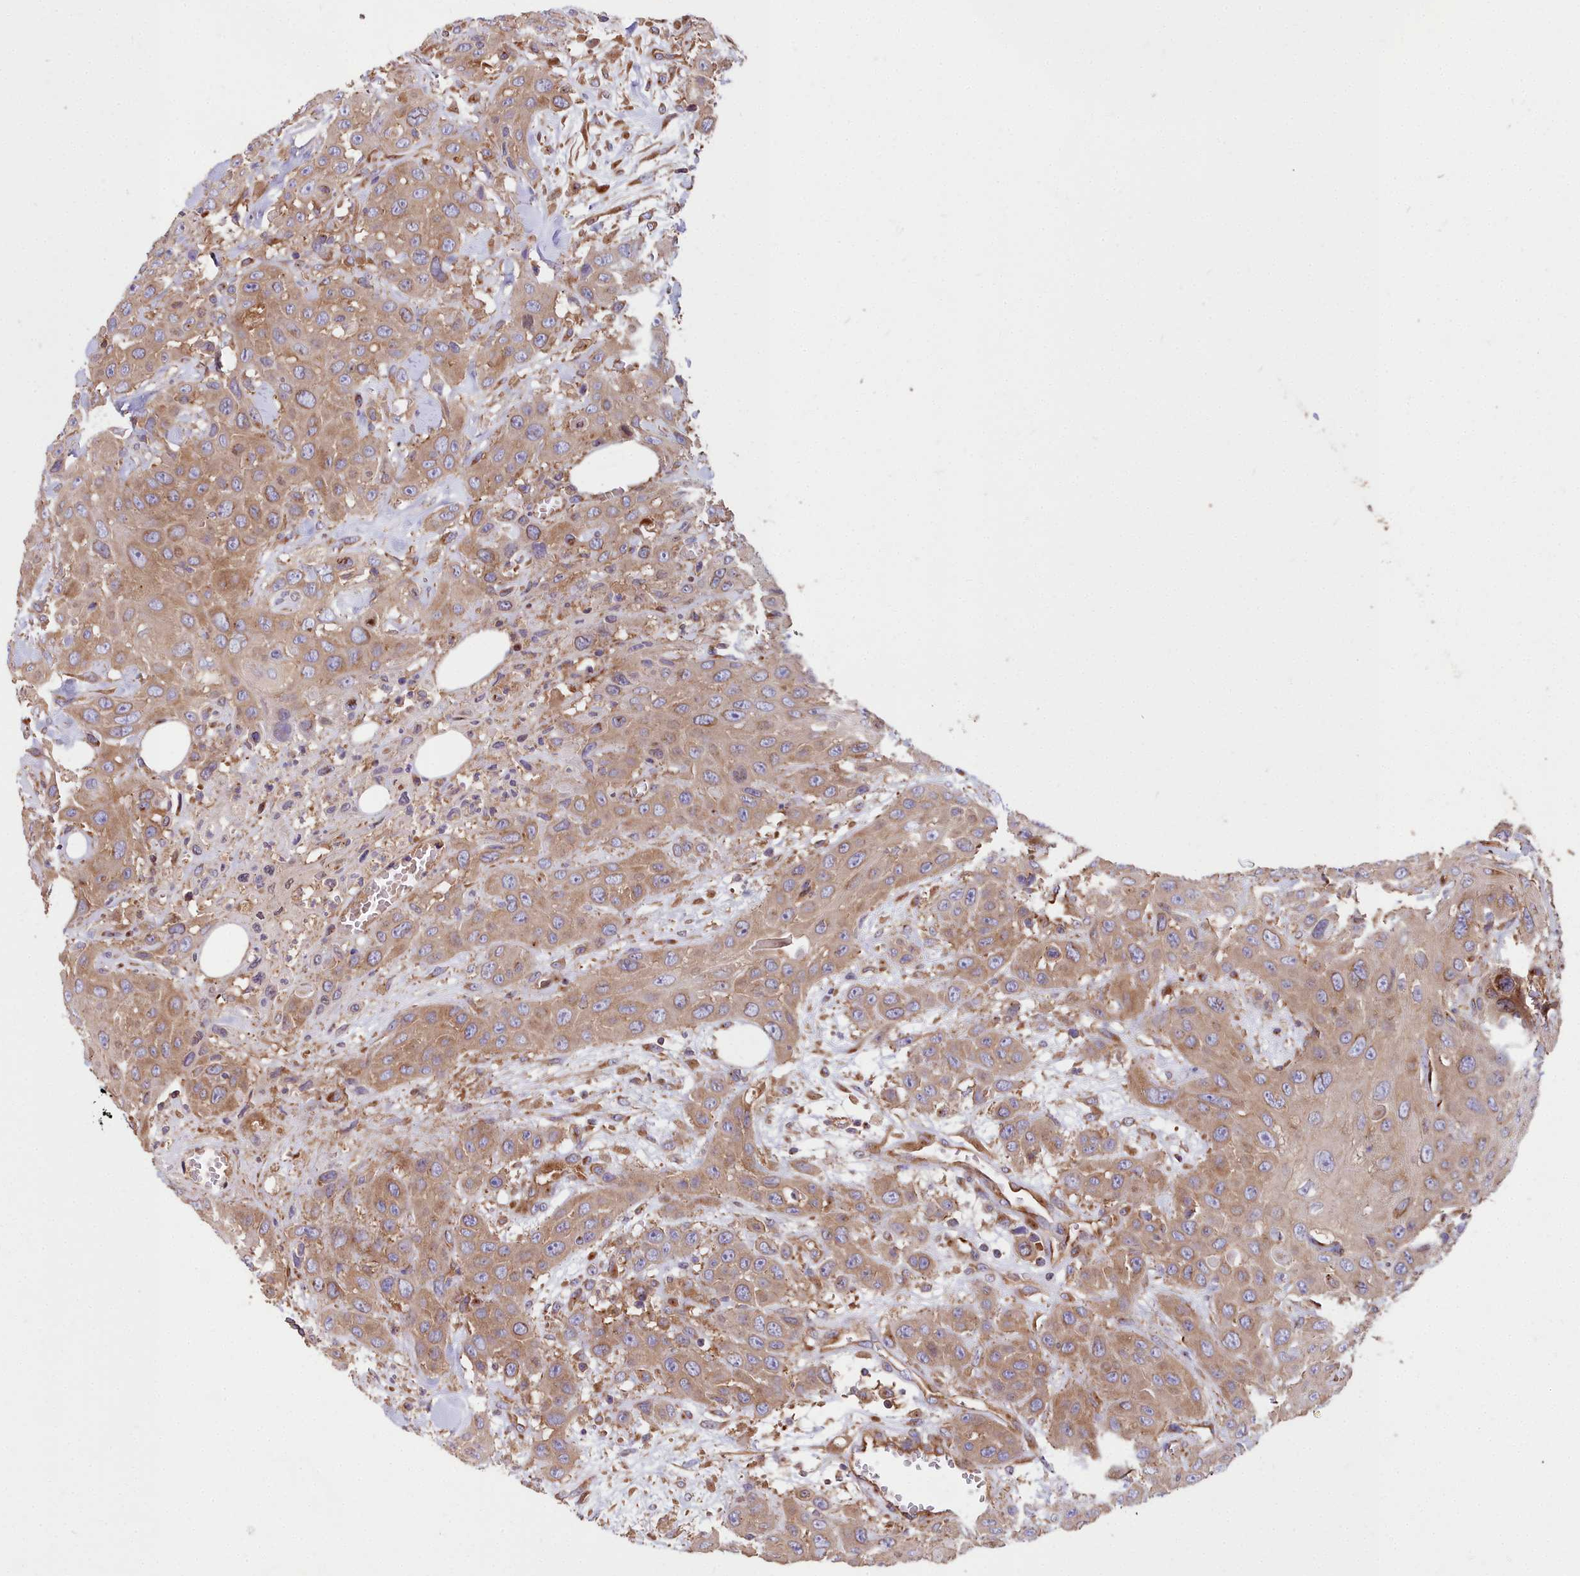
{"staining": {"intensity": "moderate", "quantity": ">75%", "location": "cytoplasmic/membranous"}, "tissue": "head and neck cancer", "cell_type": "Tumor cells", "image_type": "cancer", "snomed": [{"axis": "morphology", "description": "Squamous cell carcinoma, NOS"}, {"axis": "topography", "description": "Head-Neck"}], "caption": "Moderate cytoplasmic/membranous positivity is seen in about >75% of tumor cells in squamous cell carcinoma (head and neck).", "gene": "DCTN3", "patient": {"sex": "male", "age": 81}}